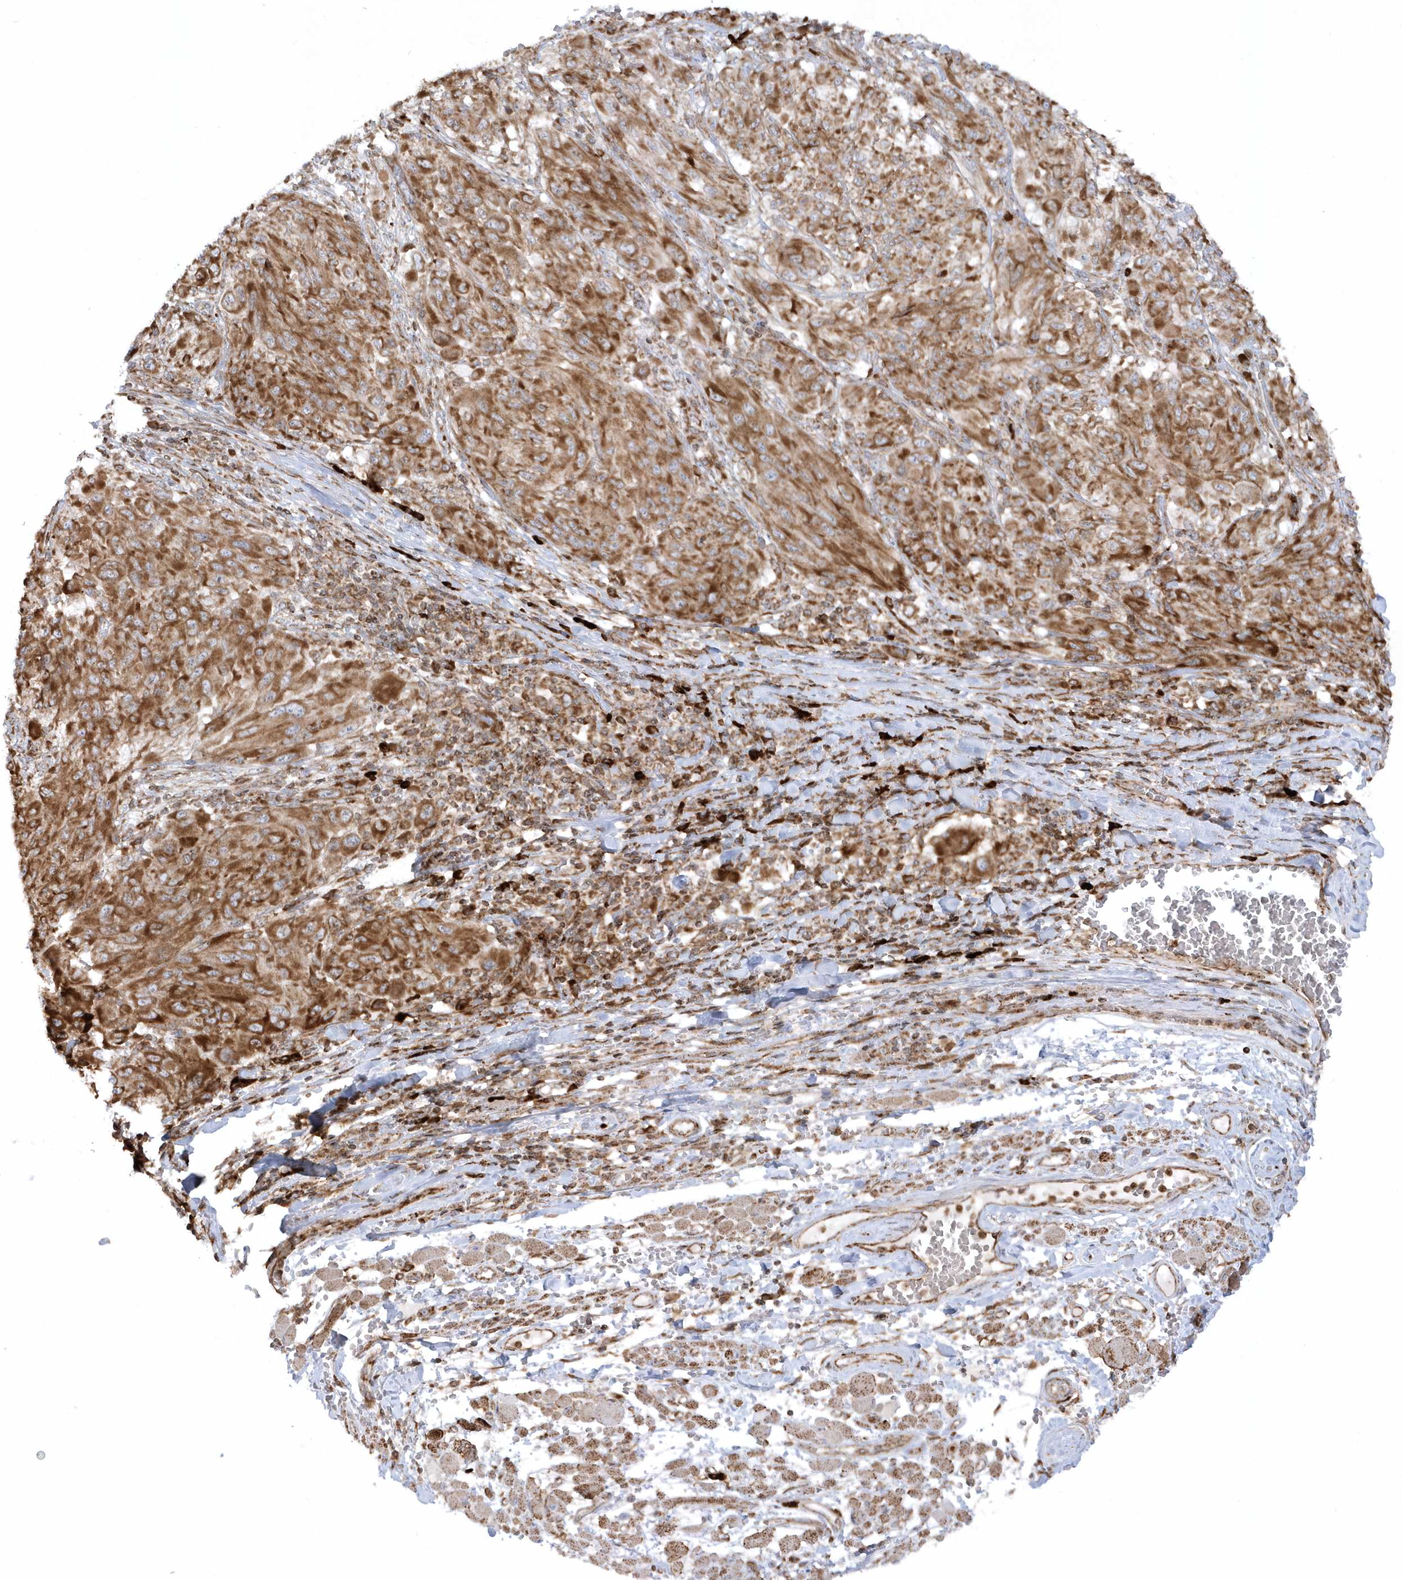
{"staining": {"intensity": "moderate", "quantity": ">75%", "location": "cytoplasmic/membranous"}, "tissue": "melanoma", "cell_type": "Tumor cells", "image_type": "cancer", "snomed": [{"axis": "morphology", "description": "Malignant melanoma, NOS"}, {"axis": "topography", "description": "Skin"}], "caption": "Melanoma stained for a protein shows moderate cytoplasmic/membranous positivity in tumor cells.", "gene": "SH3BP2", "patient": {"sex": "female", "age": 91}}